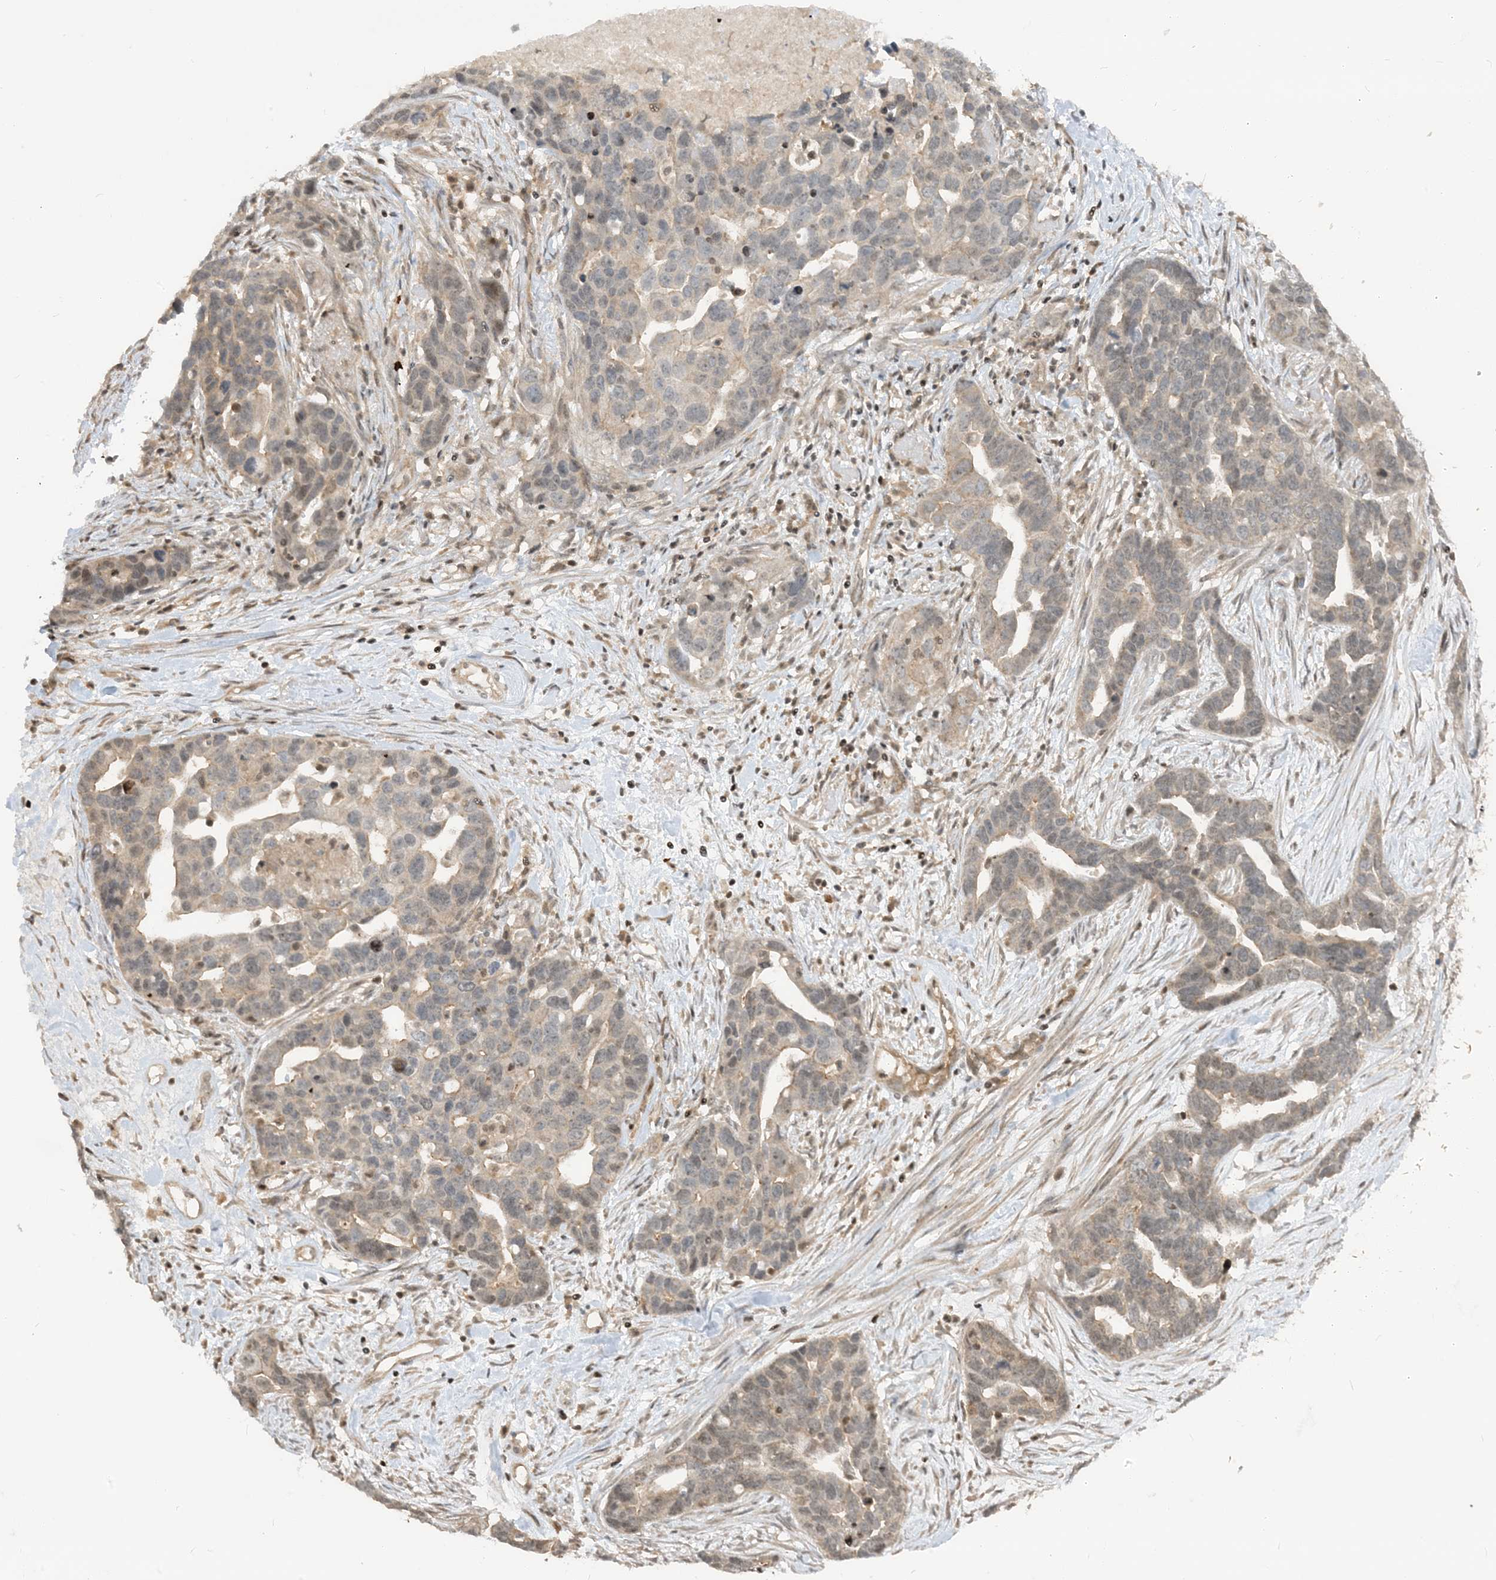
{"staining": {"intensity": "weak", "quantity": "<25%", "location": "nuclear"}, "tissue": "ovarian cancer", "cell_type": "Tumor cells", "image_type": "cancer", "snomed": [{"axis": "morphology", "description": "Cystadenocarcinoma, serous, NOS"}, {"axis": "topography", "description": "Ovary"}], "caption": "Immunohistochemistry (IHC) micrograph of ovarian serous cystadenocarcinoma stained for a protein (brown), which demonstrates no staining in tumor cells.", "gene": "PPP1R7", "patient": {"sex": "female", "age": 54}}